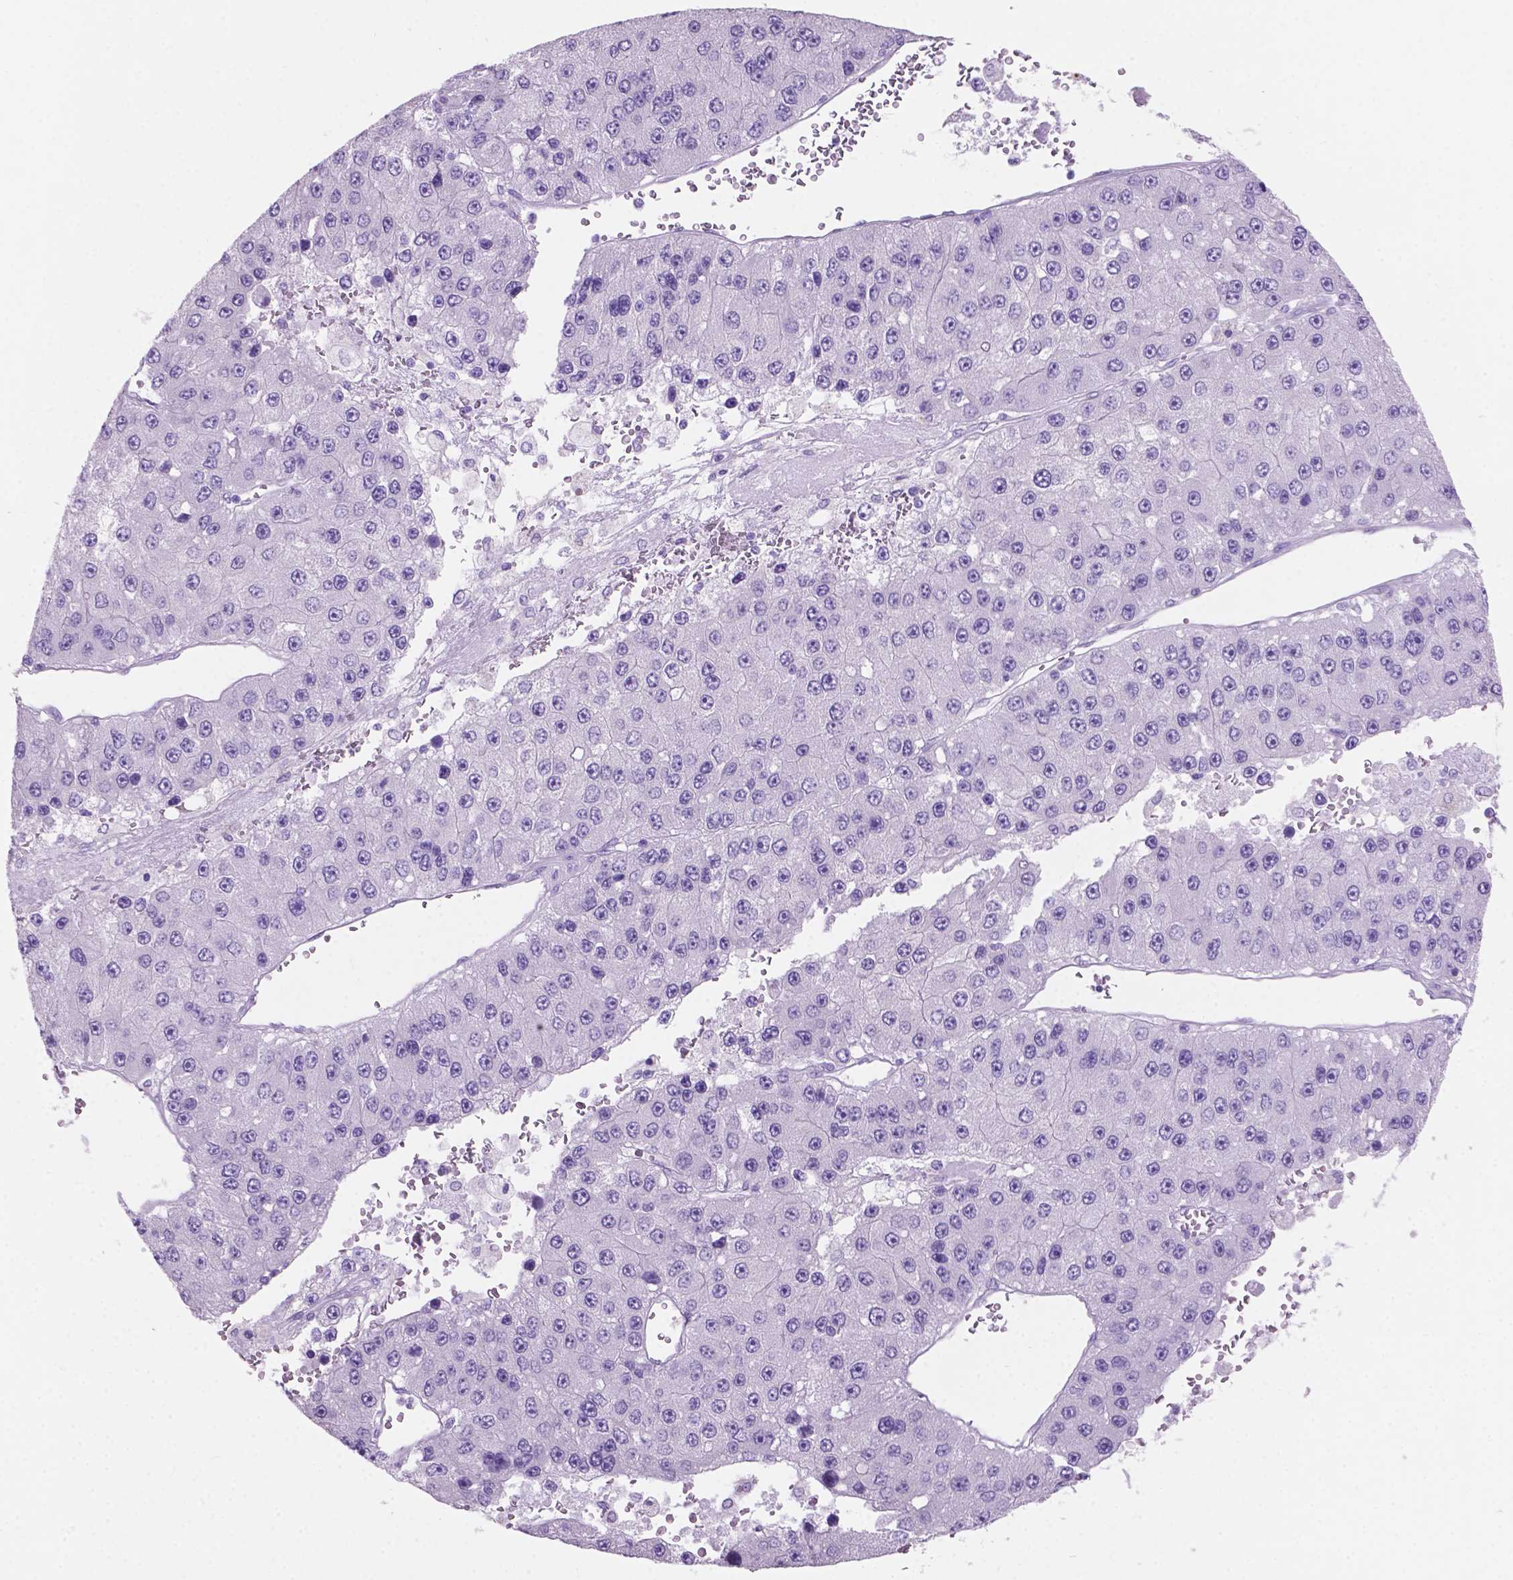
{"staining": {"intensity": "negative", "quantity": "none", "location": "none"}, "tissue": "liver cancer", "cell_type": "Tumor cells", "image_type": "cancer", "snomed": [{"axis": "morphology", "description": "Carcinoma, Hepatocellular, NOS"}, {"axis": "topography", "description": "Liver"}], "caption": "Human liver hepatocellular carcinoma stained for a protein using IHC displays no positivity in tumor cells.", "gene": "GRIN2B", "patient": {"sex": "female", "age": 73}}